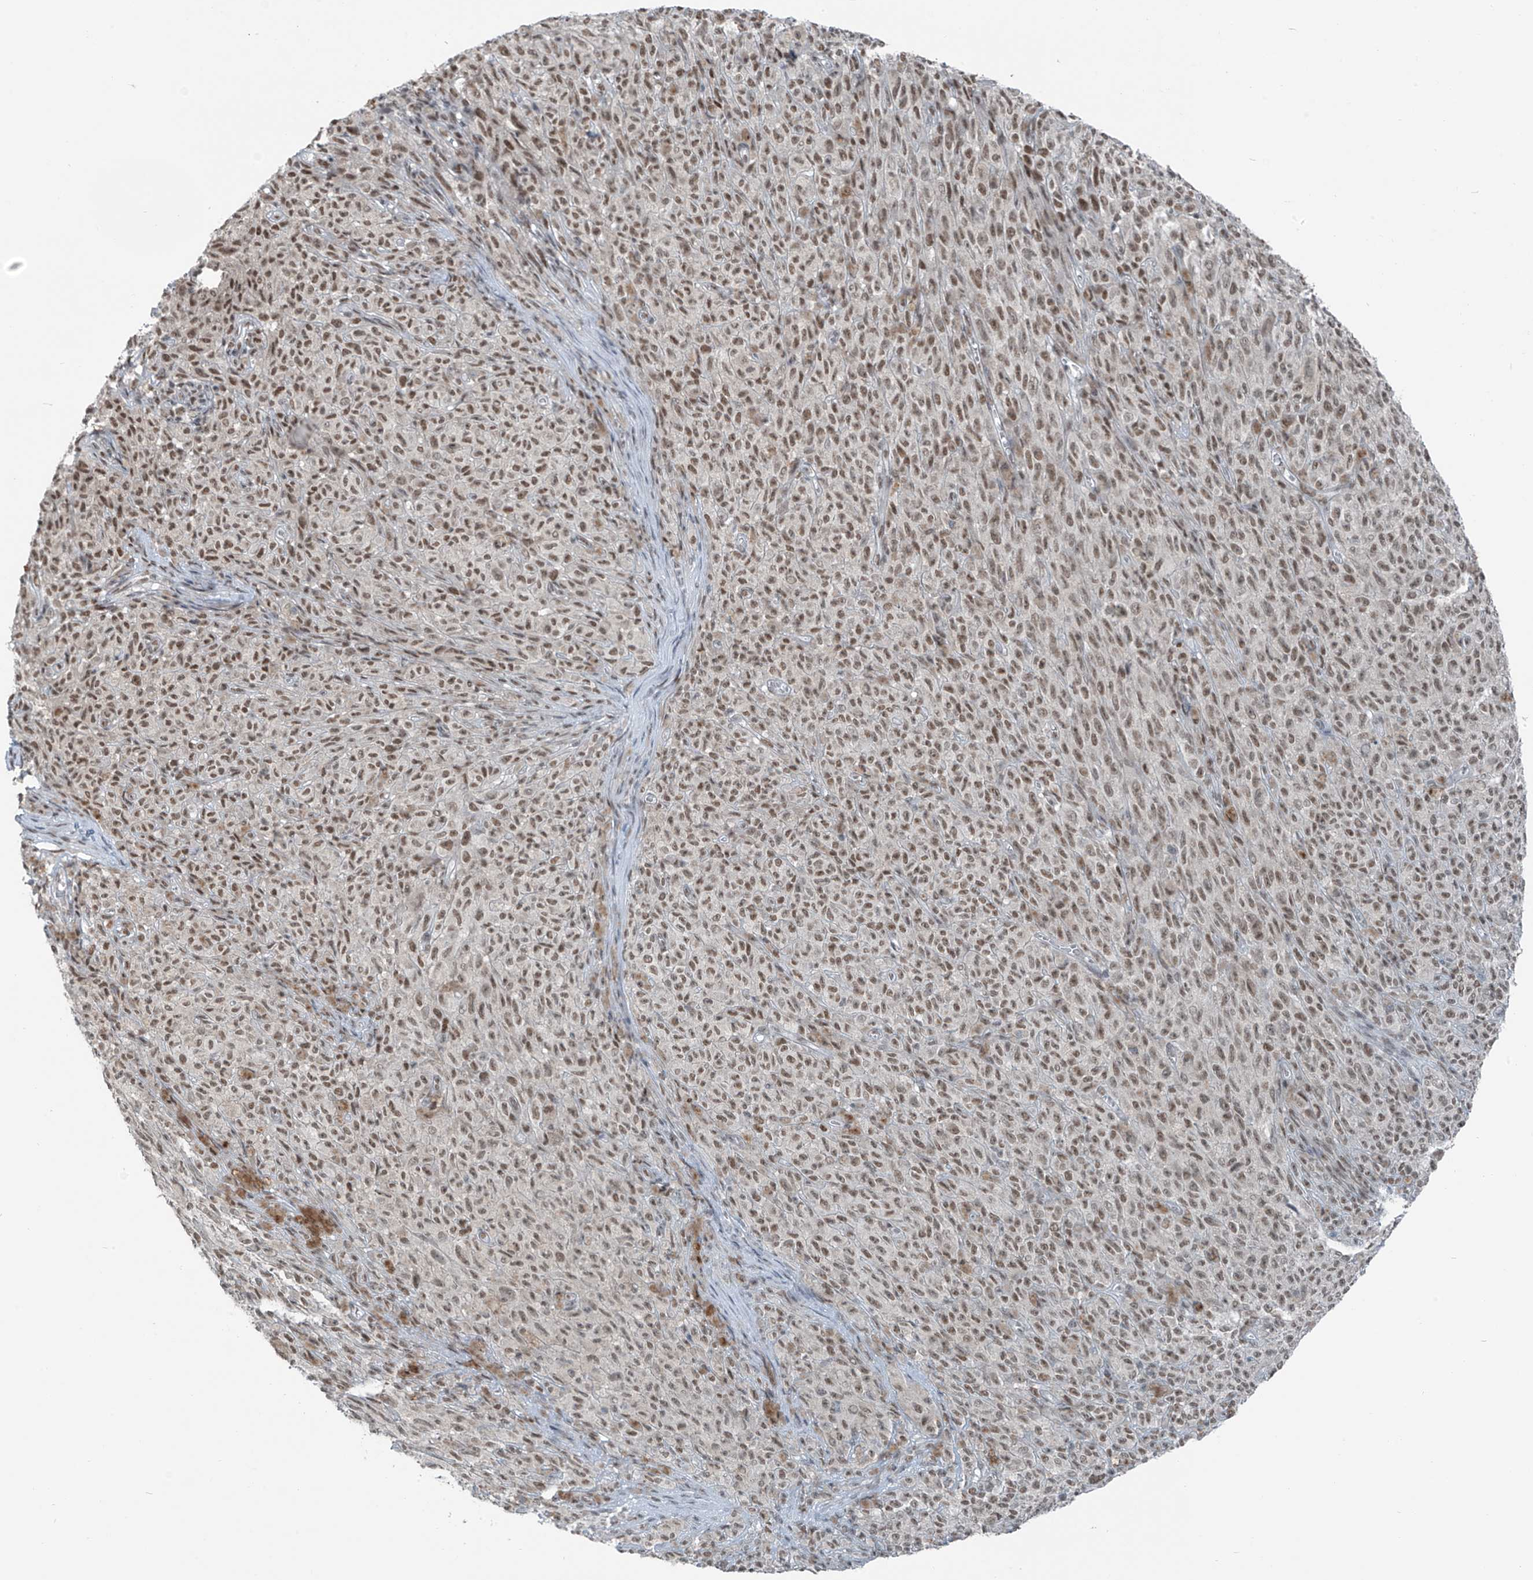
{"staining": {"intensity": "moderate", "quantity": ">75%", "location": "nuclear"}, "tissue": "melanoma", "cell_type": "Tumor cells", "image_type": "cancer", "snomed": [{"axis": "morphology", "description": "Malignant melanoma, NOS"}, {"axis": "topography", "description": "Skin"}], "caption": "Immunohistochemical staining of human malignant melanoma reveals moderate nuclear protein staining in approximately >75% of tumor cells.", "gene": "WRNIP1", "patient": {"sex": "female", "age": 82}}